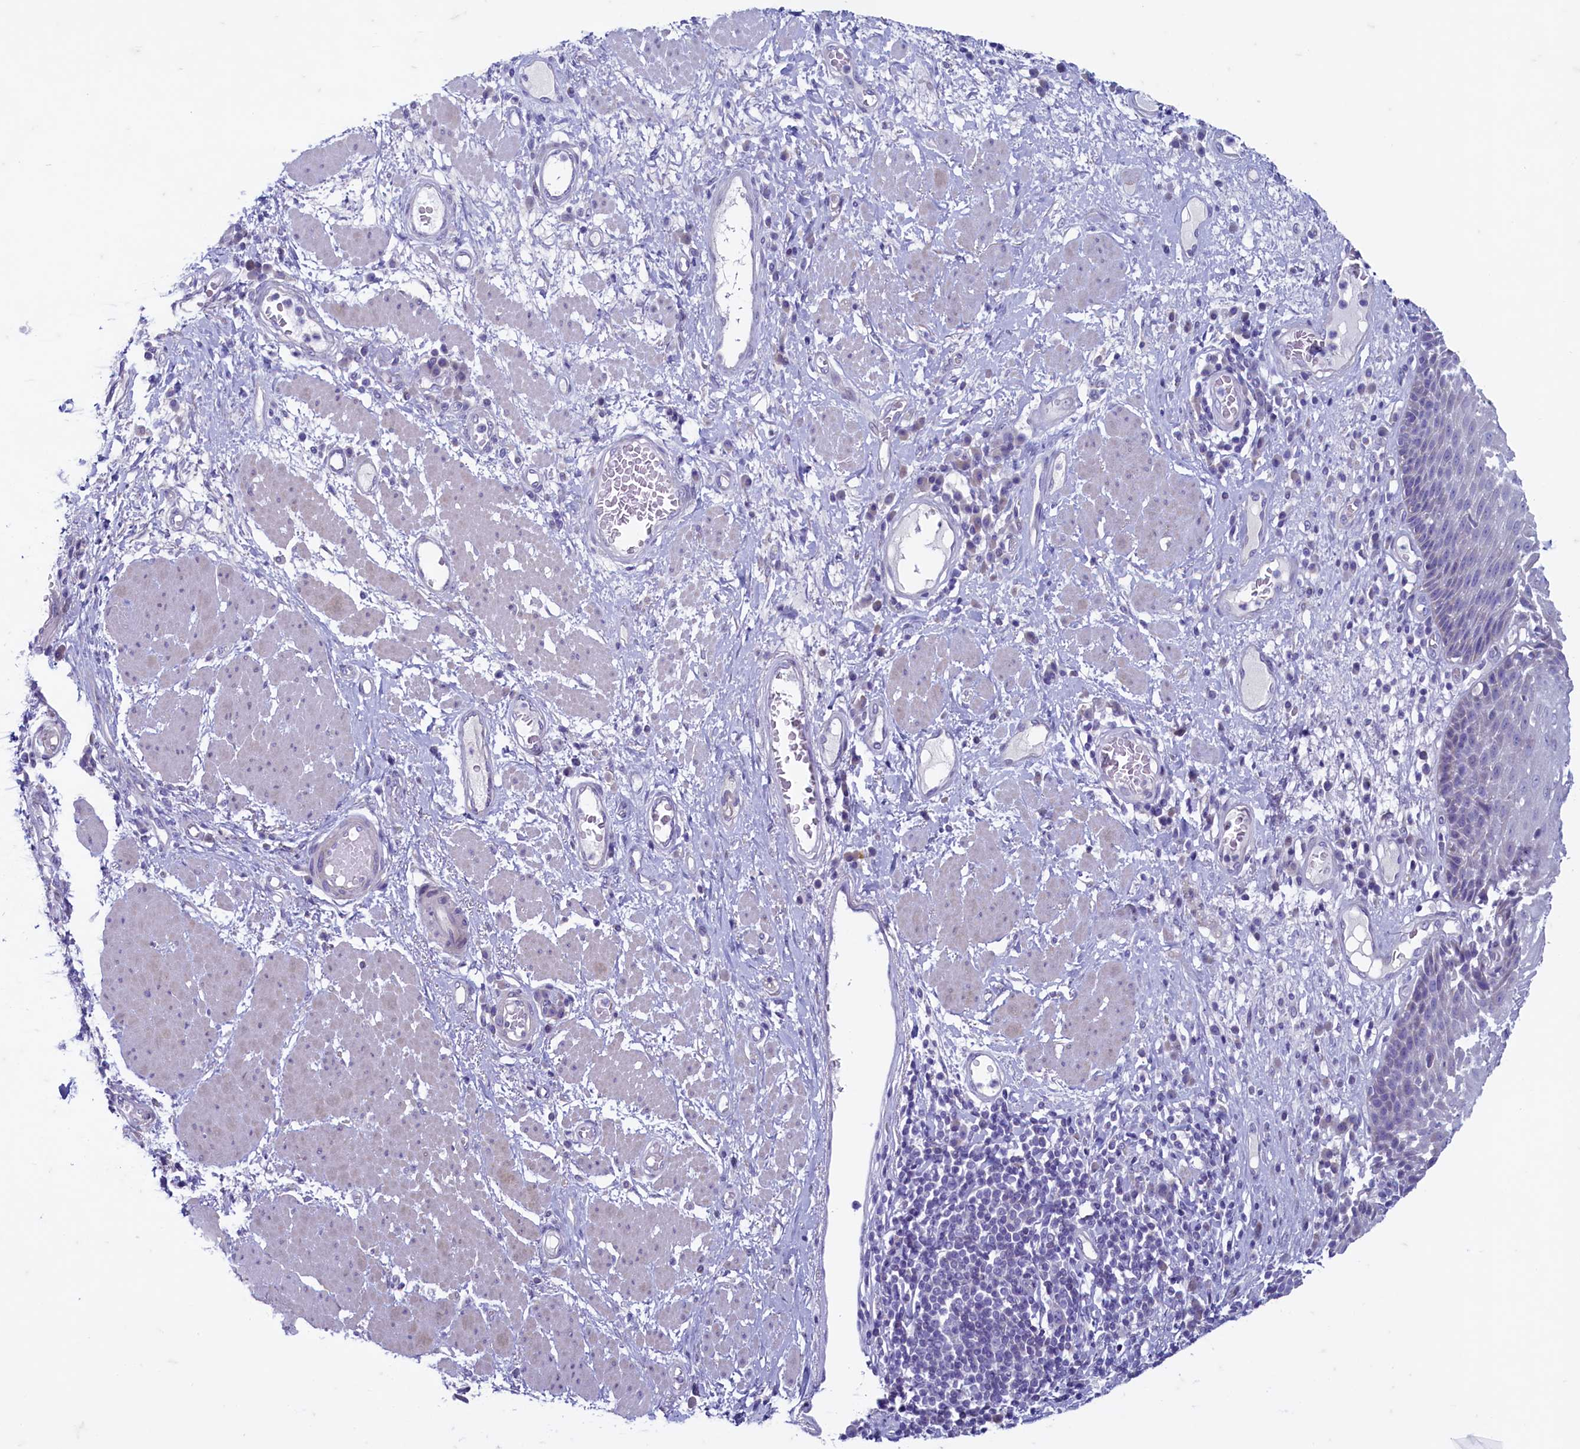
{"staining": {"intensity": "negative", "quantity": "none", "location": "none"}, "tissue": "esophagus", "cell_type": "Squamous epithelial cells", "image_type": "normal", "snomed": [{"axis": "morphology", "description": "Normal tissue, NOS"}, {"axis": "morphology", "description": "Adenocarcinoma, NOS"}, {"axis": "topography", "description": "Esophagus"}], "caption": "IHC photomicrograph of benign esophagus: human esophagus stained with DAB (3,3'-diaminobenzidine) reveals no significant protein staining in squamous epithelial cells.", "gene": "MAP1LC3A", "patient": {"sex": "male", "age": 62}}